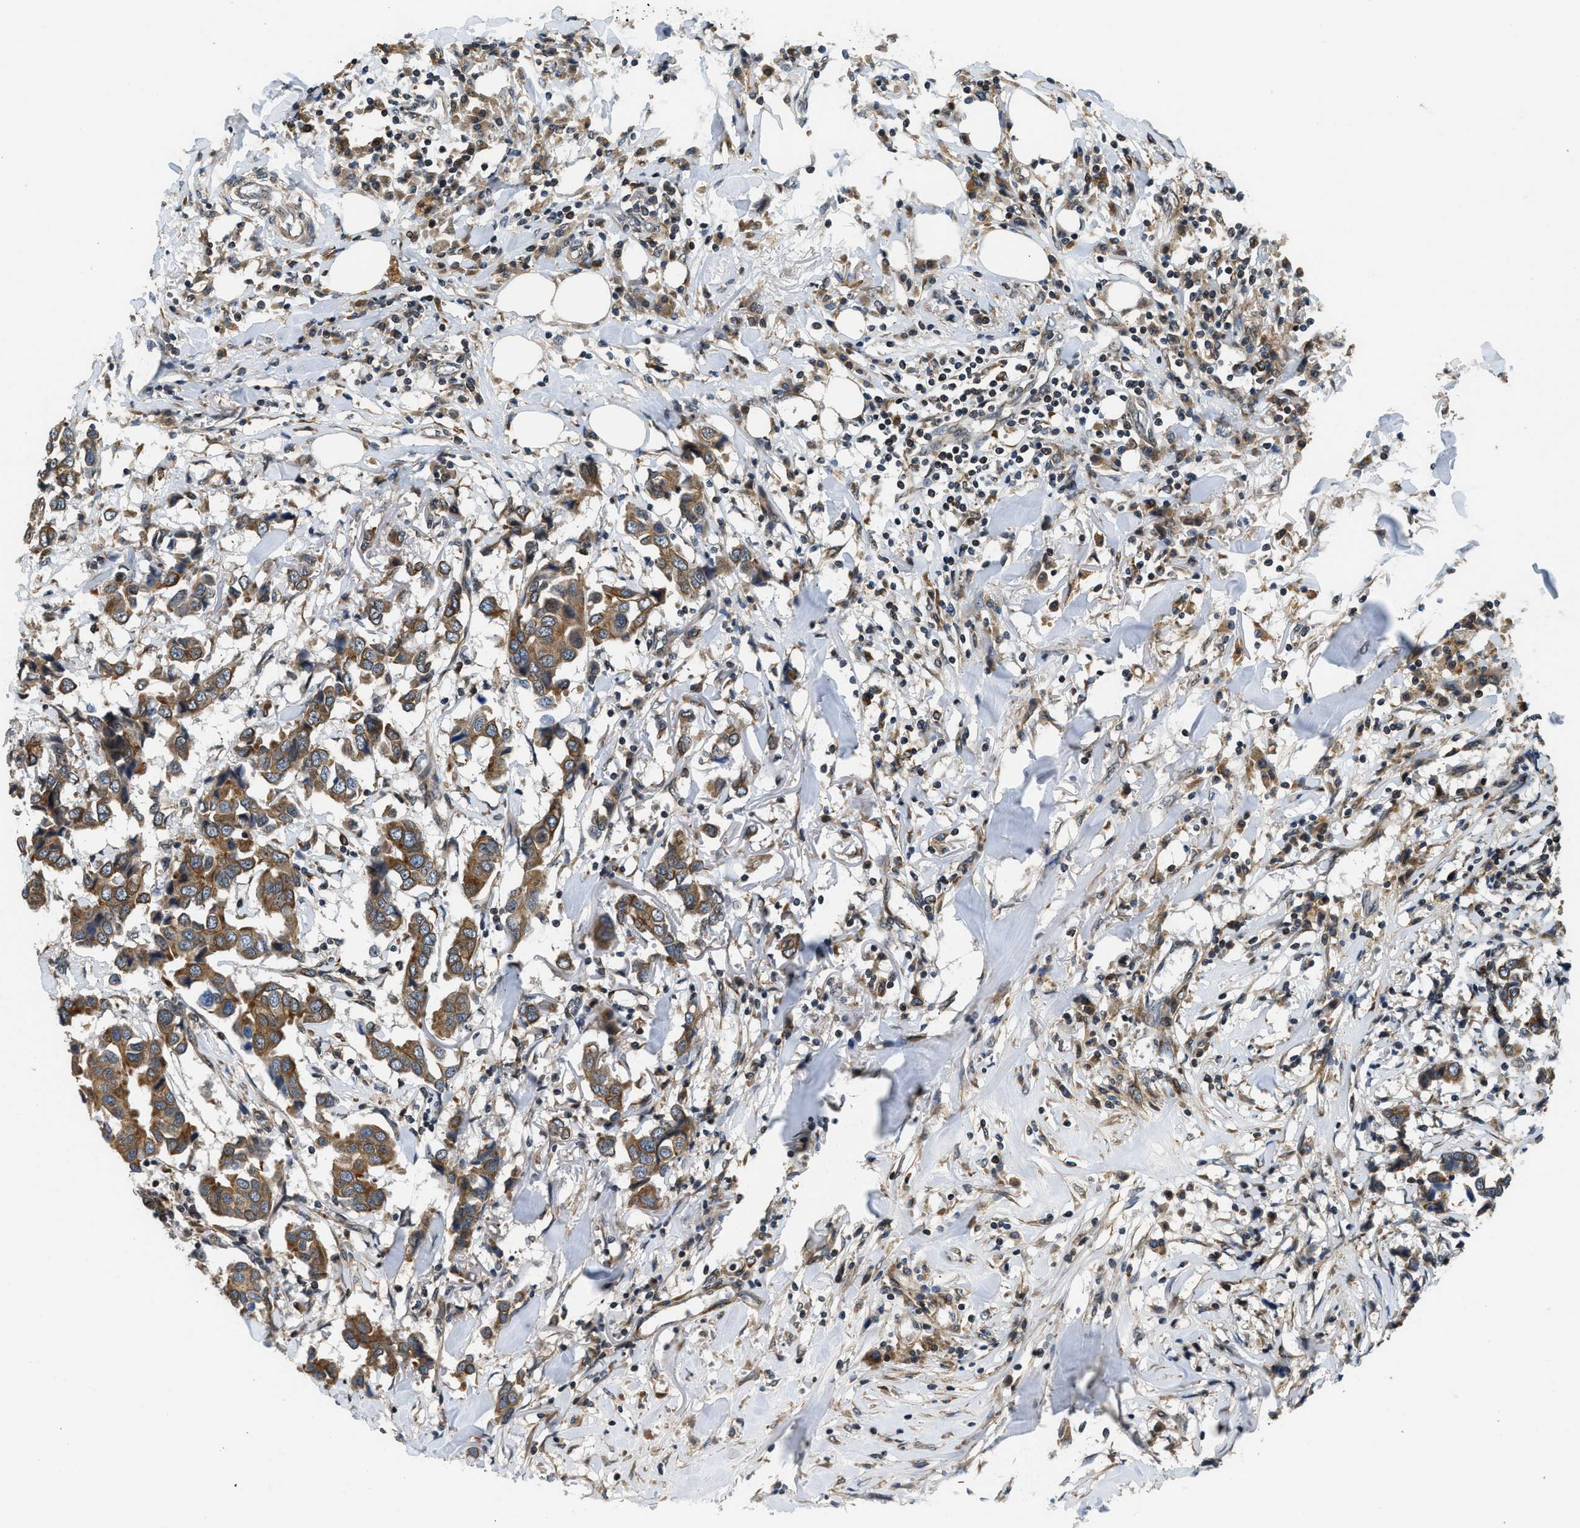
{"staining": {"intensity": "moderate", "quantity": ">75%", "location": "cytoplasmic/membranous"}, "tissue": "breast cancer", "cell_type": "Tumor cells", "image_type": "cancer", "snomed": [{"axis": "morphology", "description": "Duct carcinoma"}, {"axis": "topography", "description": "Breast"}], "caption": "Protein analysis of breast intraductal carcinoma tissue shows moderate cytoplasmic/membranous expression in about >75% of tumor cells.", "gene": "RETREG3", "patient": {"sex": "female", "age": 80}}